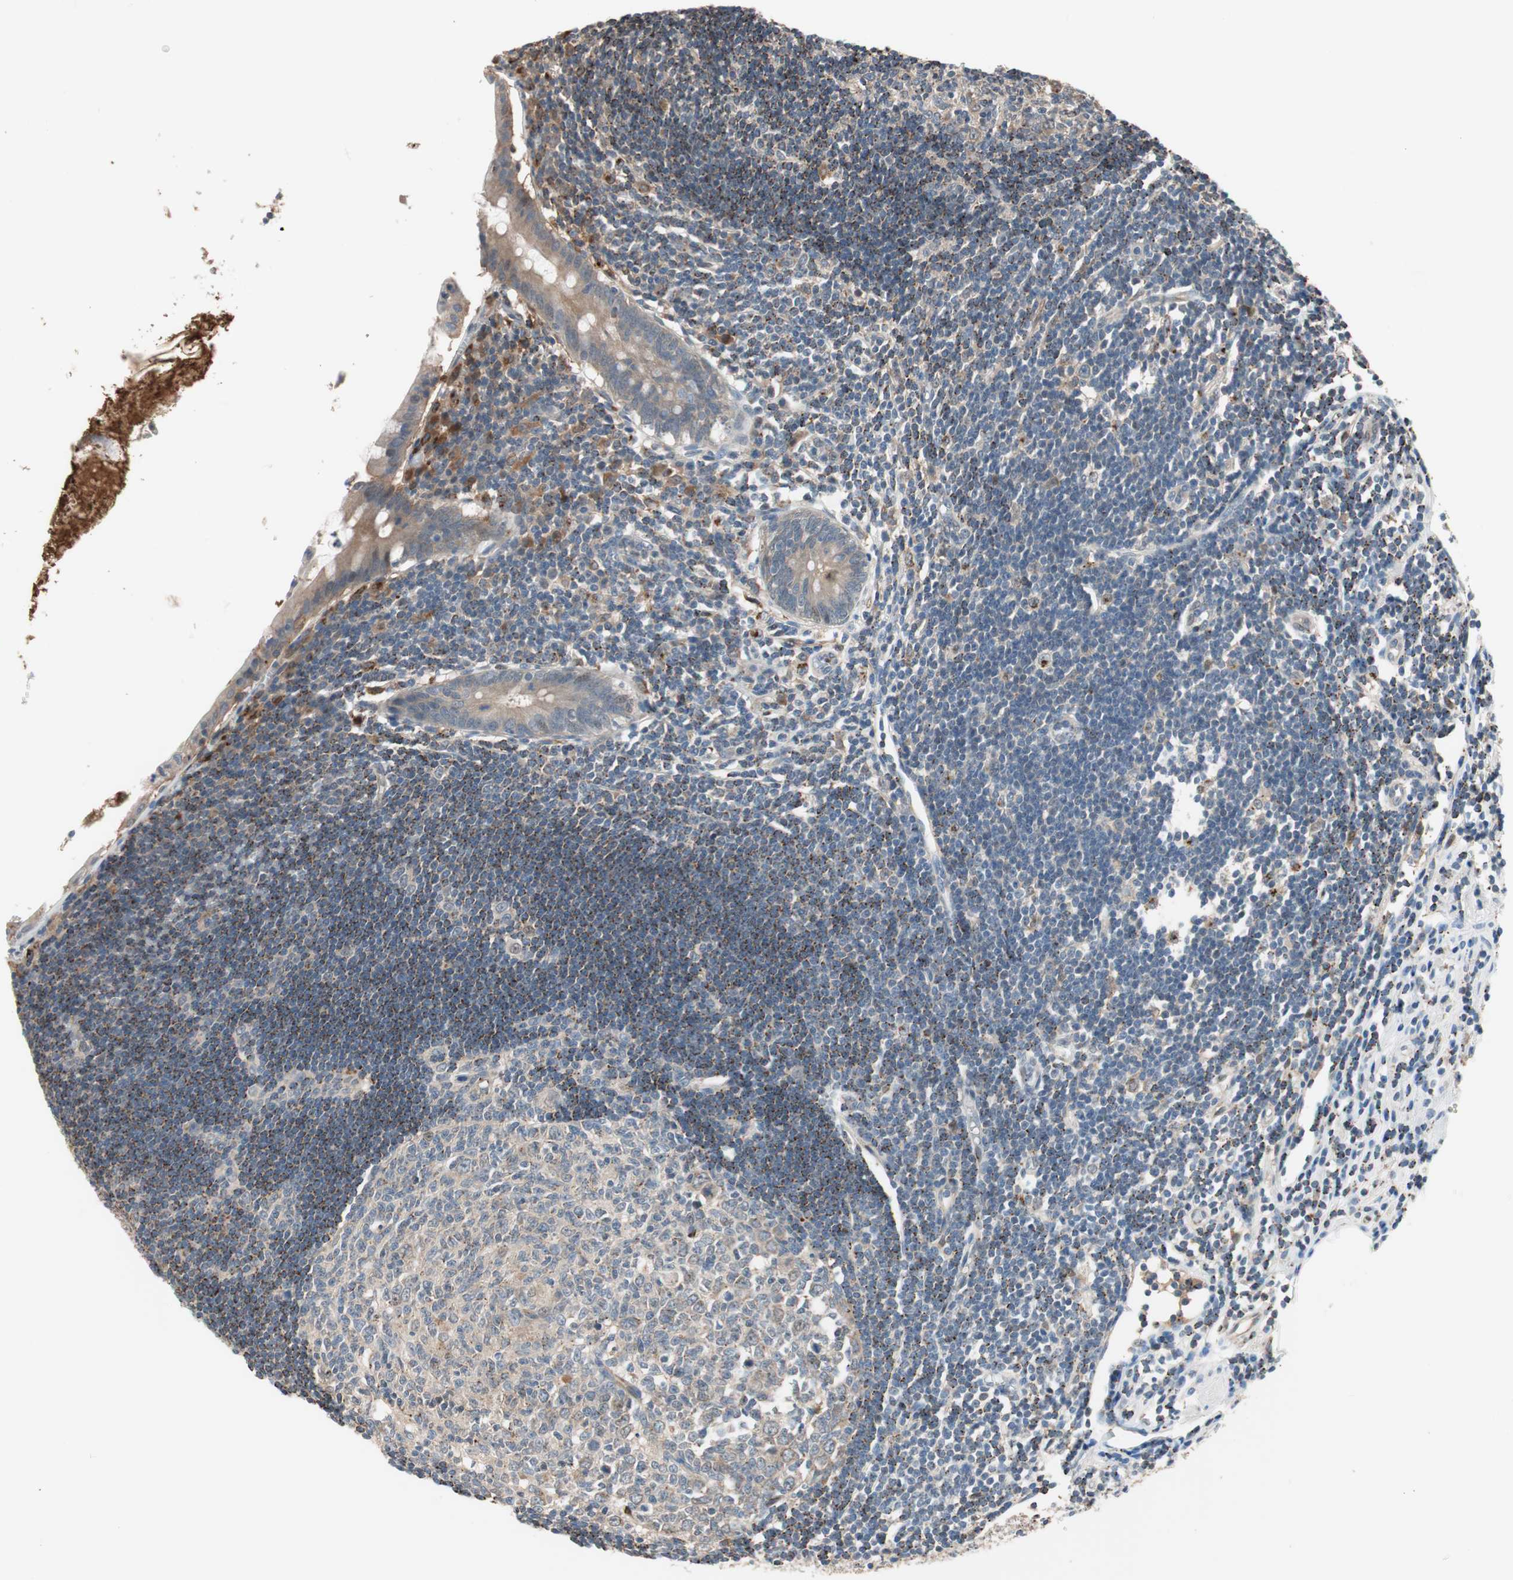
{"staining": {"intensity": "weak", "quantity": ">75%", "location": "cytoplasmic/membranous"}, "tissue": "appendix", "cell_type": "Glandular cells", "image_type": "normal", "snomed": [{"axis": "morphology", "description": "Normal tissue, NOS"}, {"axis": "topography", "description": "Appendix"}], "caption": "Glandular cells display low levels of weak cytoplasmic/membranous expression in about >75% of cells in benign human appendix.", "gene": "P3R3URF", "patient": {"sex": "female", "age": 50}}